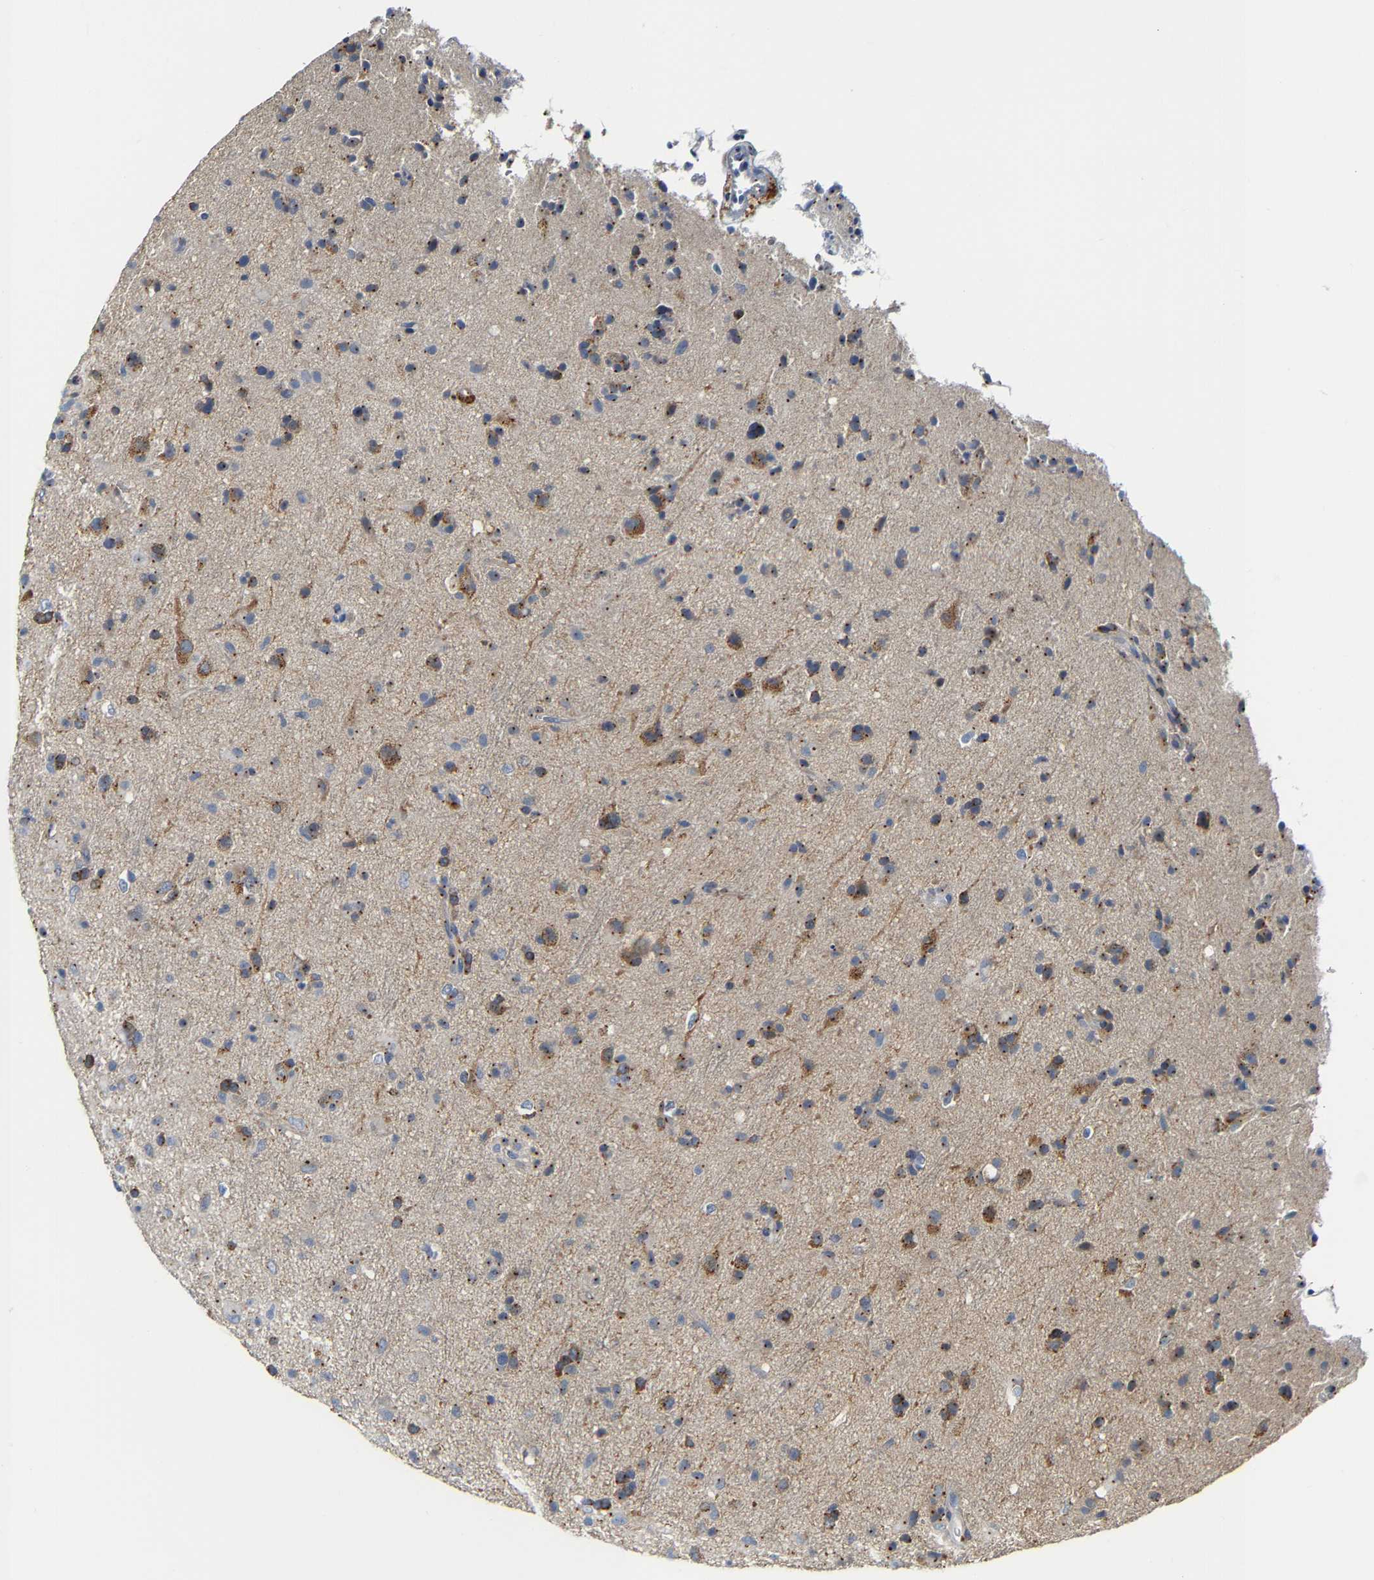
{"staining": {"intensity": "weak", "quantity": "<25%", "location": "cytoplasmic/membranous"}, "tissue": "glioma", "cell_type": "Tumor cells", "image_type": "cancer", "snomed": [{"axis": "morphology", "description": "Glioma, malignant, Low grade"}, {"axis": "topography", "description": "Brain"}], "caption": "Low-grade glioma (malignant) stained for a protein using immunohistochemistry shows no staining tumor cells.", "gene": "PCNT", "patient": {"sex": "male", "age": 65}}